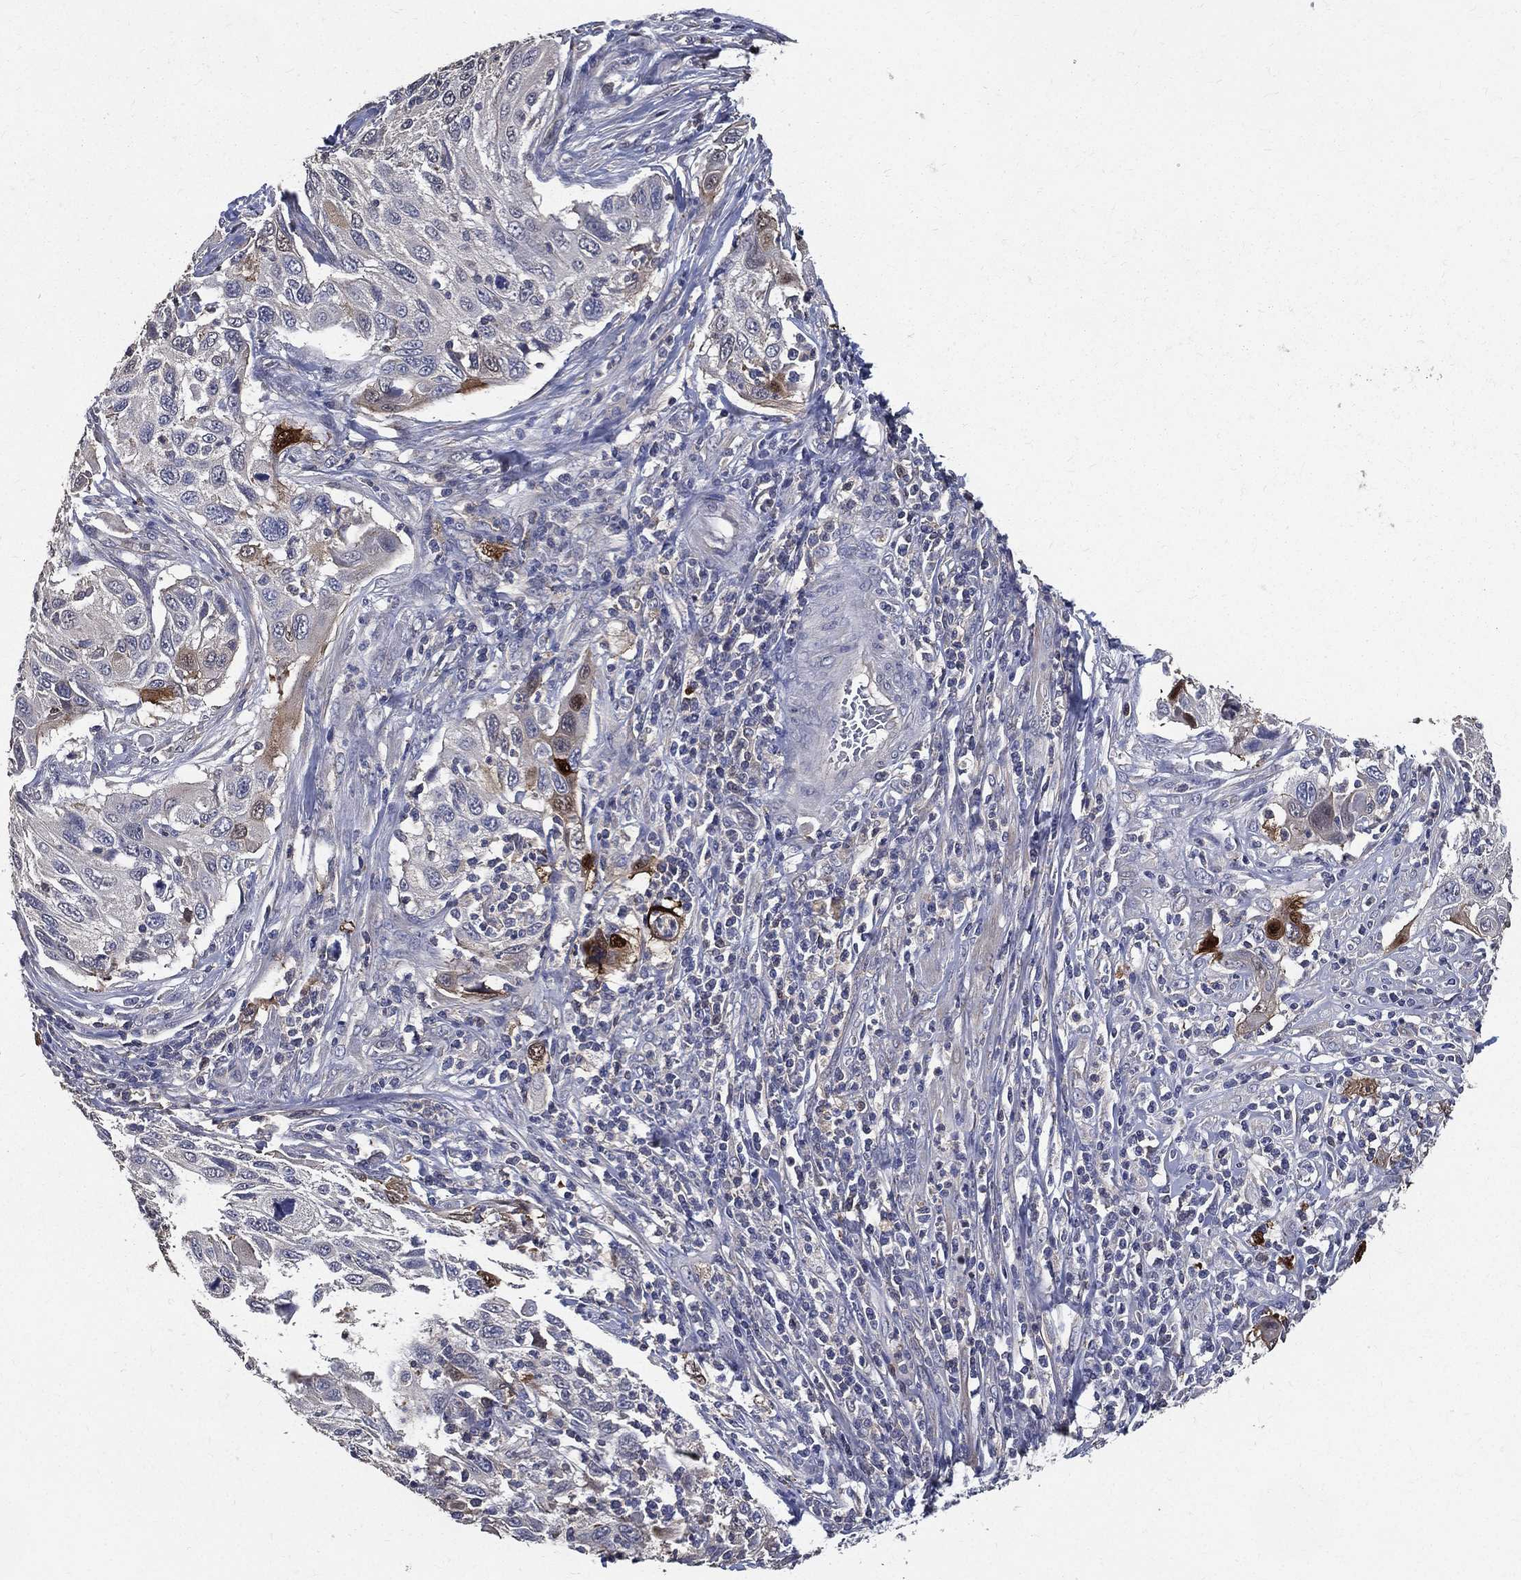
{"staining": {"intensity": "strong", "quantity": "<25%", "location": "cytoplasmic/membranous"}, "tissue": "cervical cancer", "cell_type": "Tumor cells", "image_type": "cancer", "snomed": [{"axis": "morphology", "description": "Squamous cell carcinoma, NOS"}, {"axis": "topography", "description": "Cervix"}], "caption": "Immunohistochemical staining of human cervical squamous cell carcinoma exhibits medium levels of strong cytoplasmic/membranous protein expression in approximately <25% of tumor cells.", "gene": "SERPINB2", "patient": {"sex": "female", "age": 70}}